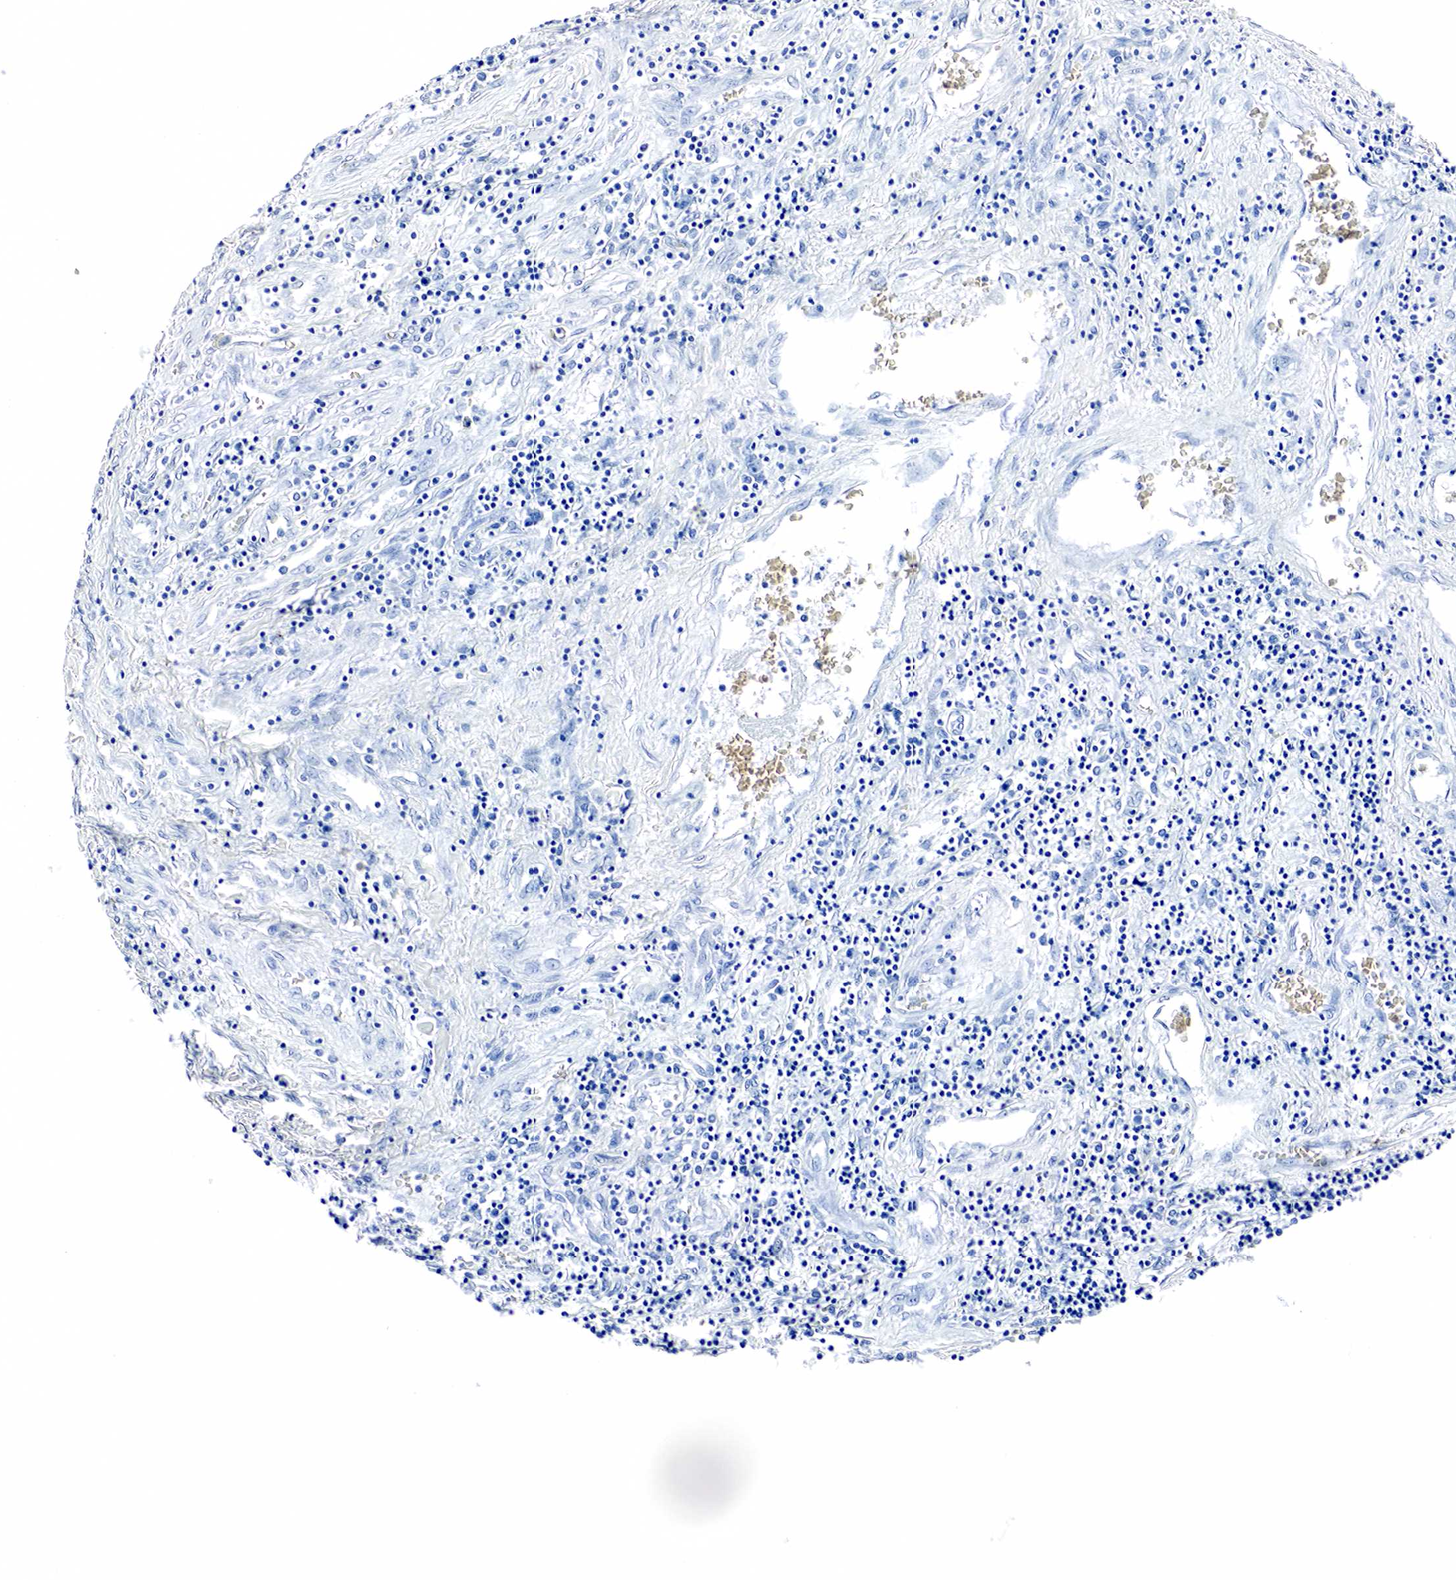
{"staining": {"intensity": "negative", "quantity": "none", "location": "none"}, "tissue": "stomach cancer", "cell_type": "Tumor cells", "image_type": "cancer", "snomed": [{"axis": "morphology", "description": "Adenocarcinoma, NOS"}, {"axis": "topography", "description": "Stomach, upper"}], "caption": "Protein analysis of adenocarcinoma (stomach) demonstrates no significant staining in tumor cells. (DAB IHC visualized using brightfield microscopy, high magnification).", "gene": "GAST", "patient": {"sex": "male", "age": 80}}